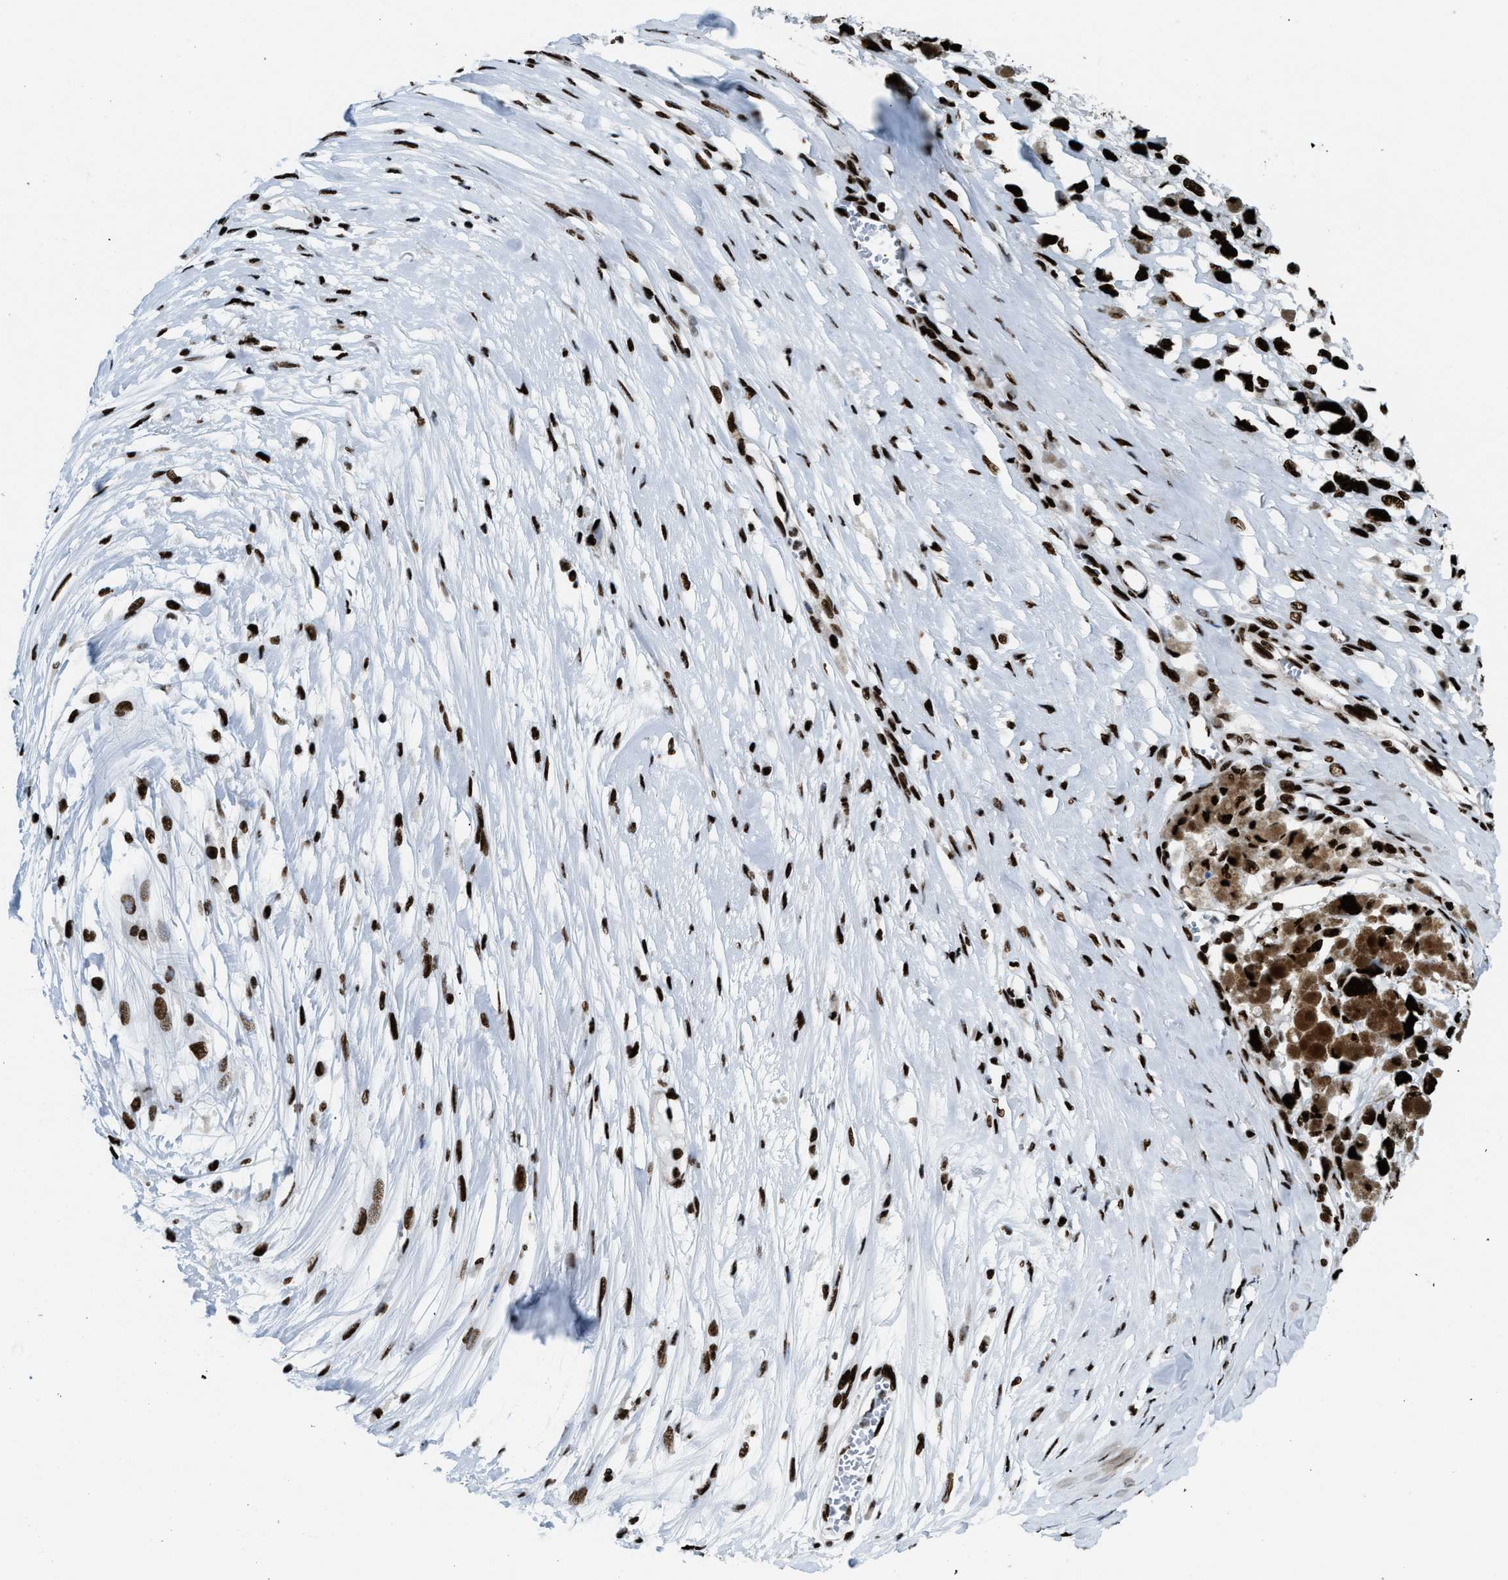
{"staining": {"intensity": "strong", "quantity": ">75%", "location": "nuclear"}, "tissue": "melanoma", "cell_type": "Tumor cells", "image_type": "cancer", "snomed": [{"axis": "morphology", "description": "Malignant melanoma, Metastatic site"}, {"axis": "topography", "description": "Lymph node"}], "caption": "Tumor cells demonstrate high levels of strong nuclear staining in about >75% of cells in human malignant melanoma (metastatic site). Immunohistochemistry (ihc) stains the protein of interest in brown and the nuclei are stained blue.", "gene": "NONO", "patient": {"sex": "male", "age": 59}}